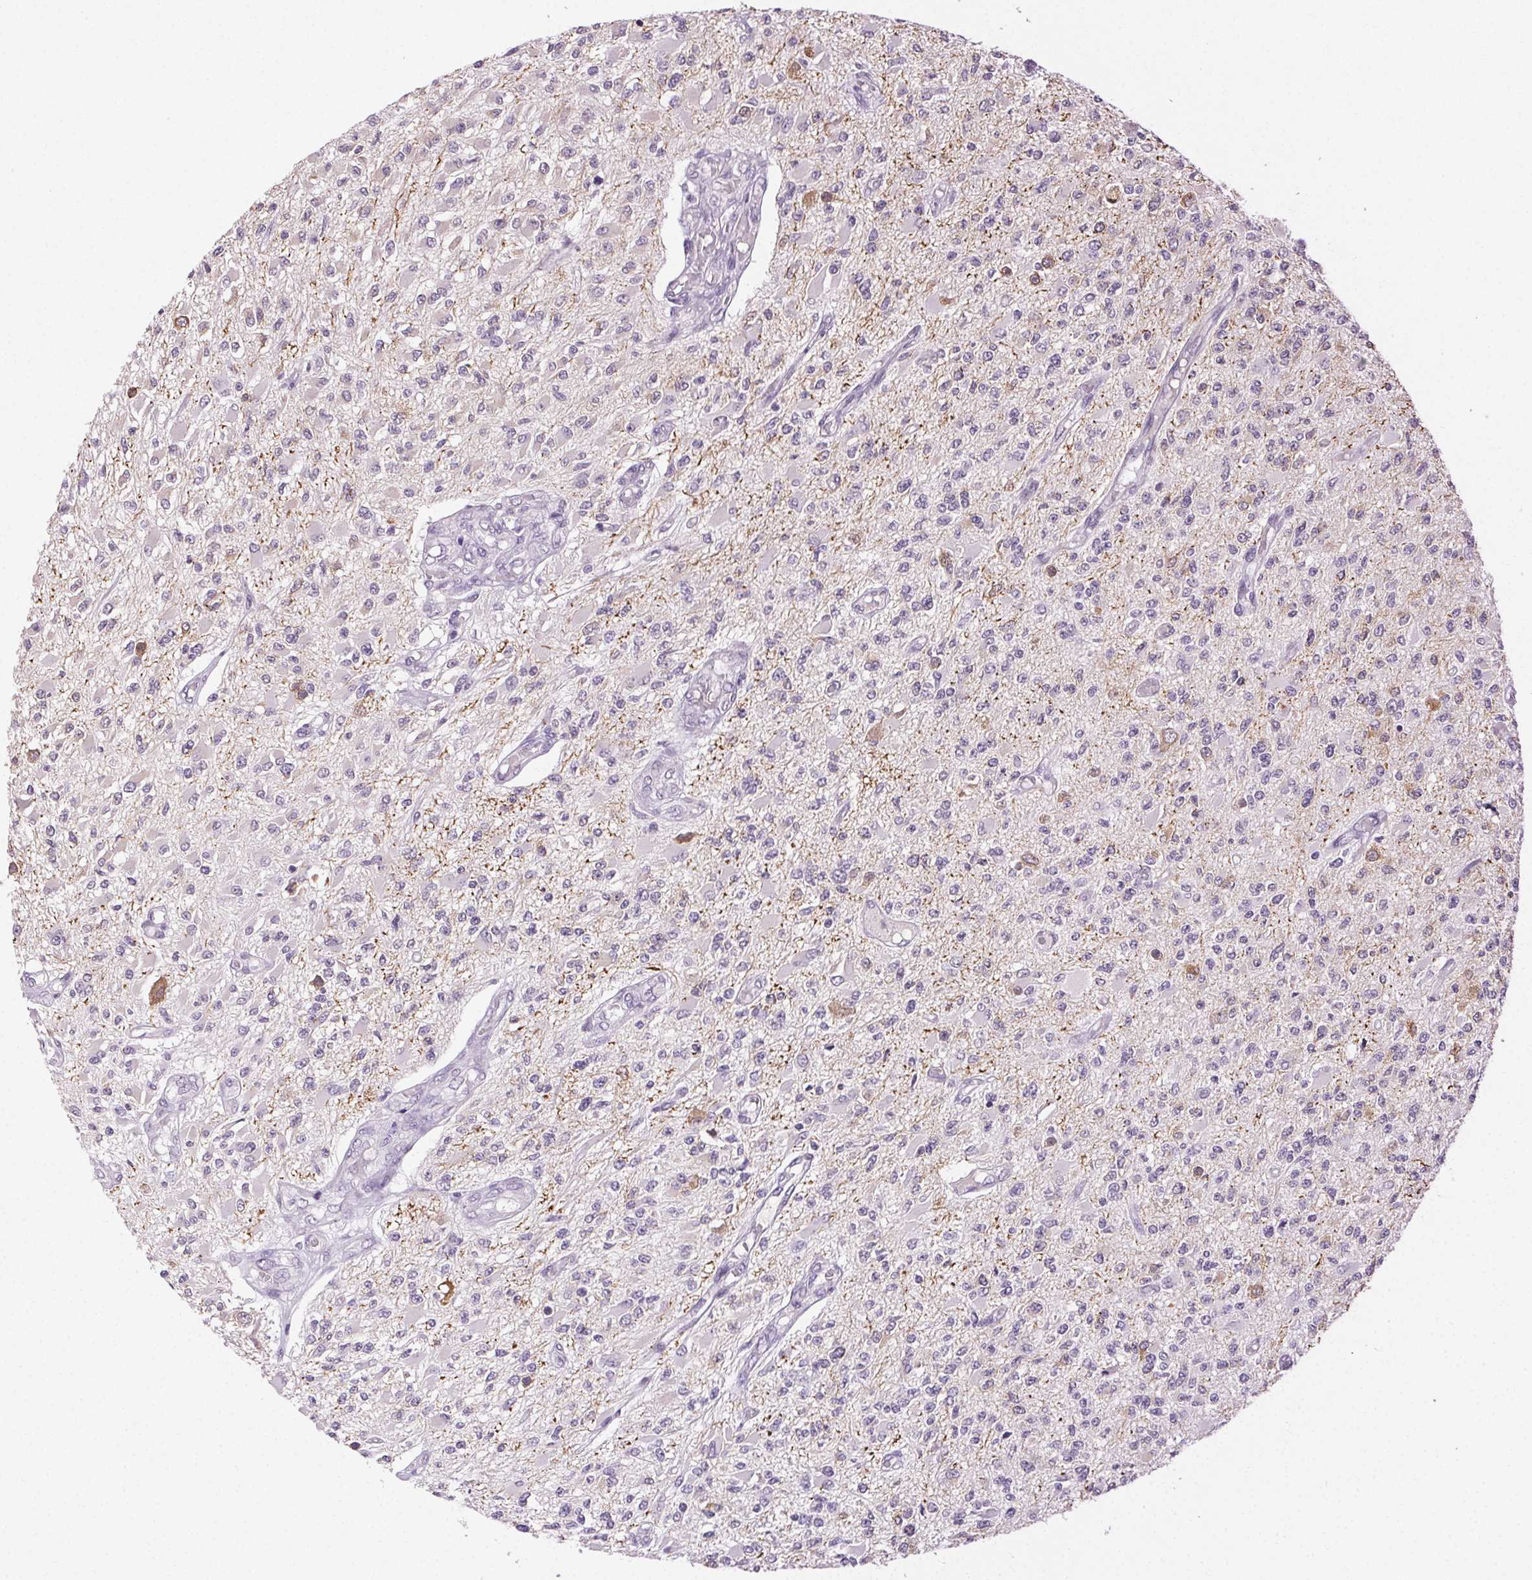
{"staining": {"intensity": "negative", "quantity": "none", "location": "none"}, "tissue": "glioma", "cell_type": "Tumor cells", "image_type": "cancer", "snomed": [{"axis": "morphology", "description": "Glioma, malignant, High grade"}, {"axis": "topography", "description": "Brain"}], "caption": "Histopathology image shows no significant protein expression in tumor cells of high-grade glioma (malignant).", "gene": "CLDN10", "patient": {"sex": "female", "age": 63}}